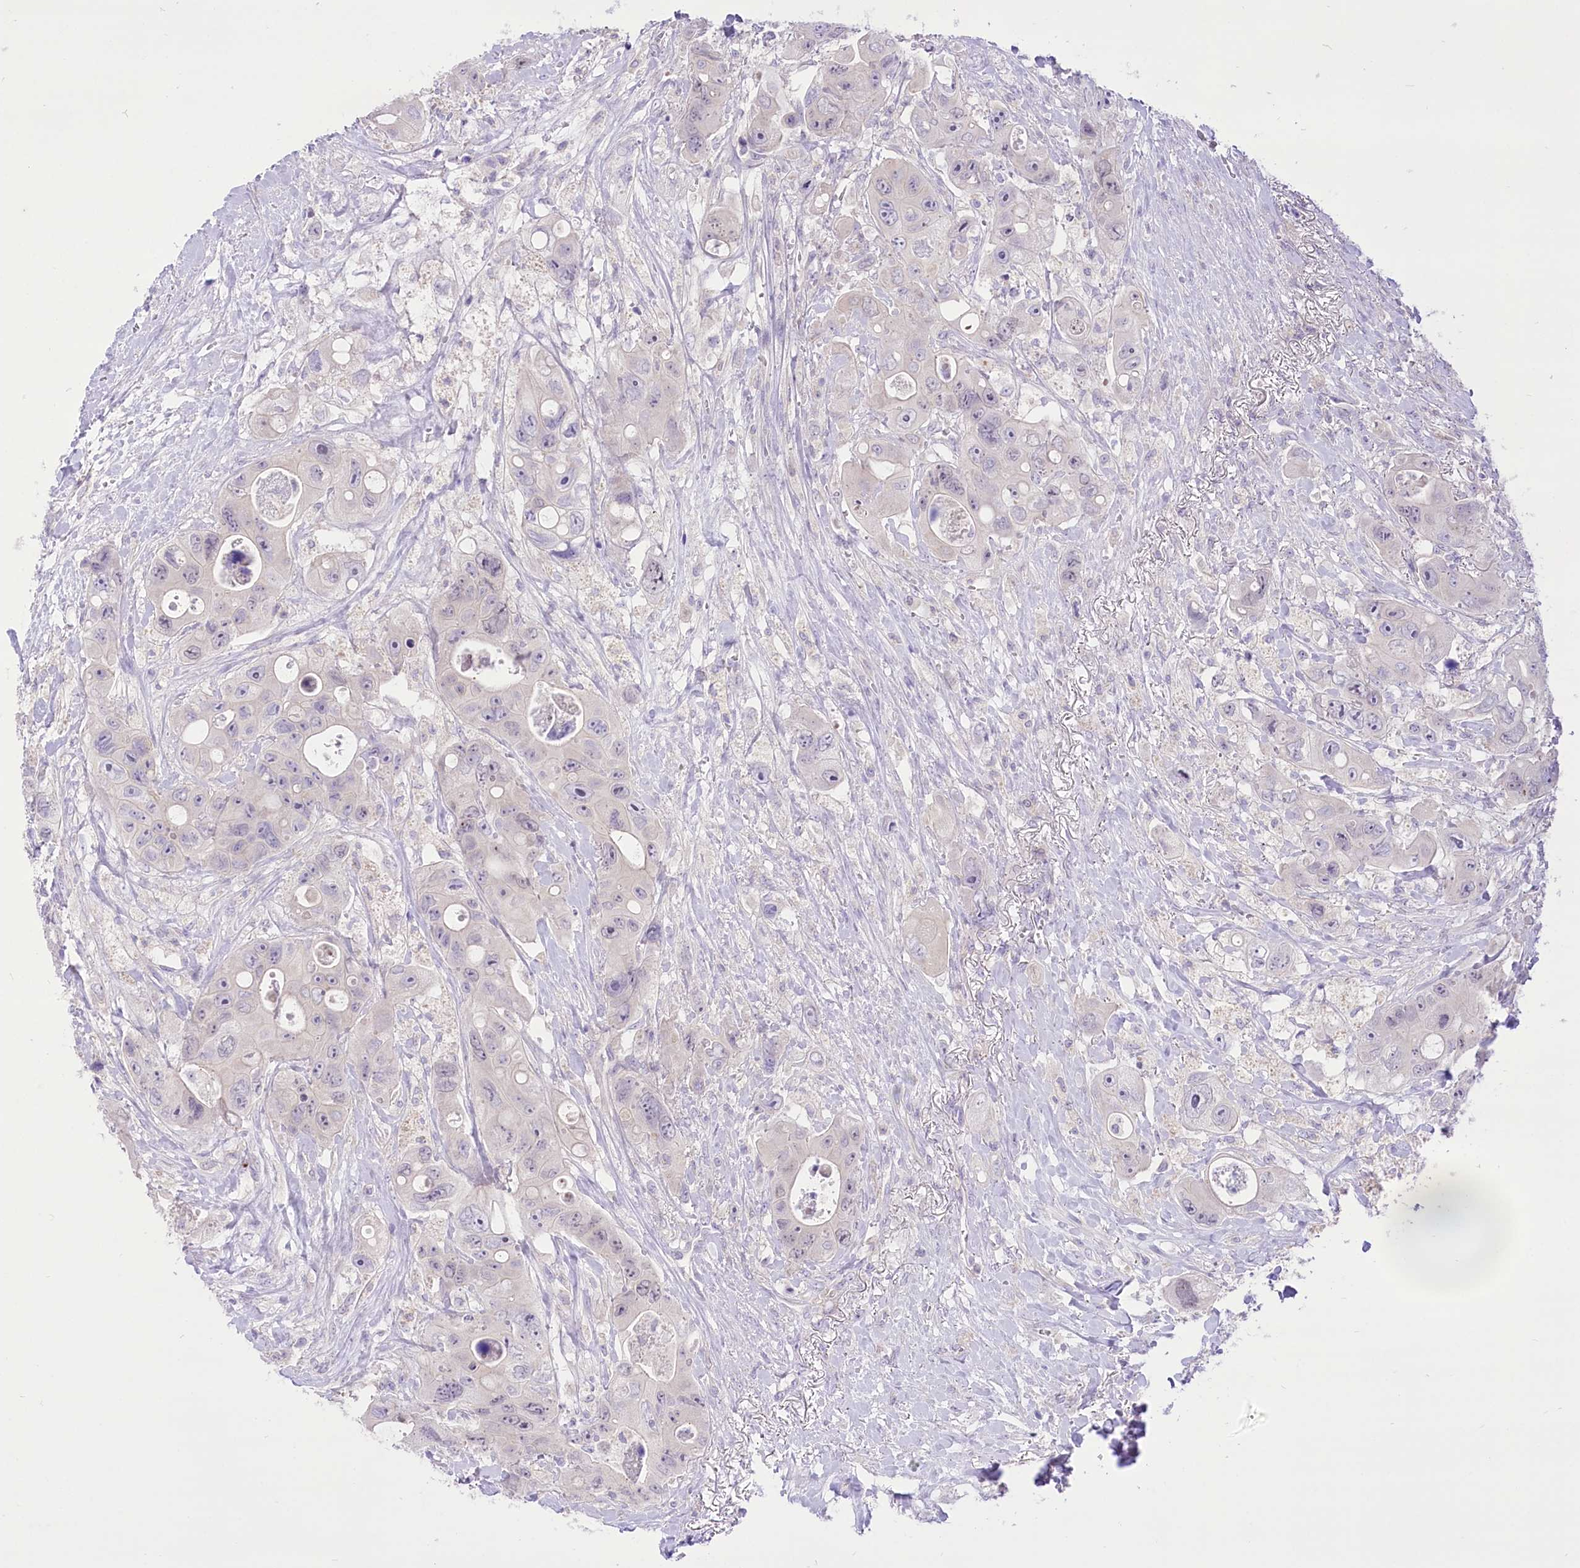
{"staining": {"intensity": "negative", "quantity": "none", "location": "none"}, "tissue": "colorectal cancer", "cell_type": "Tumor cells", "image_type": "cancer", "snomed": [{"axis": "morphology", "description": "Adenocarcinoma, NOS"}, {"axis": "topography", "description": "Colon"}], "caption": "DAB immunohistochemical staining of colorectal cancer displays no significant staining in tumor cells.", "gene": "HELT", "patient": {"sex": "female", "age": 46}}